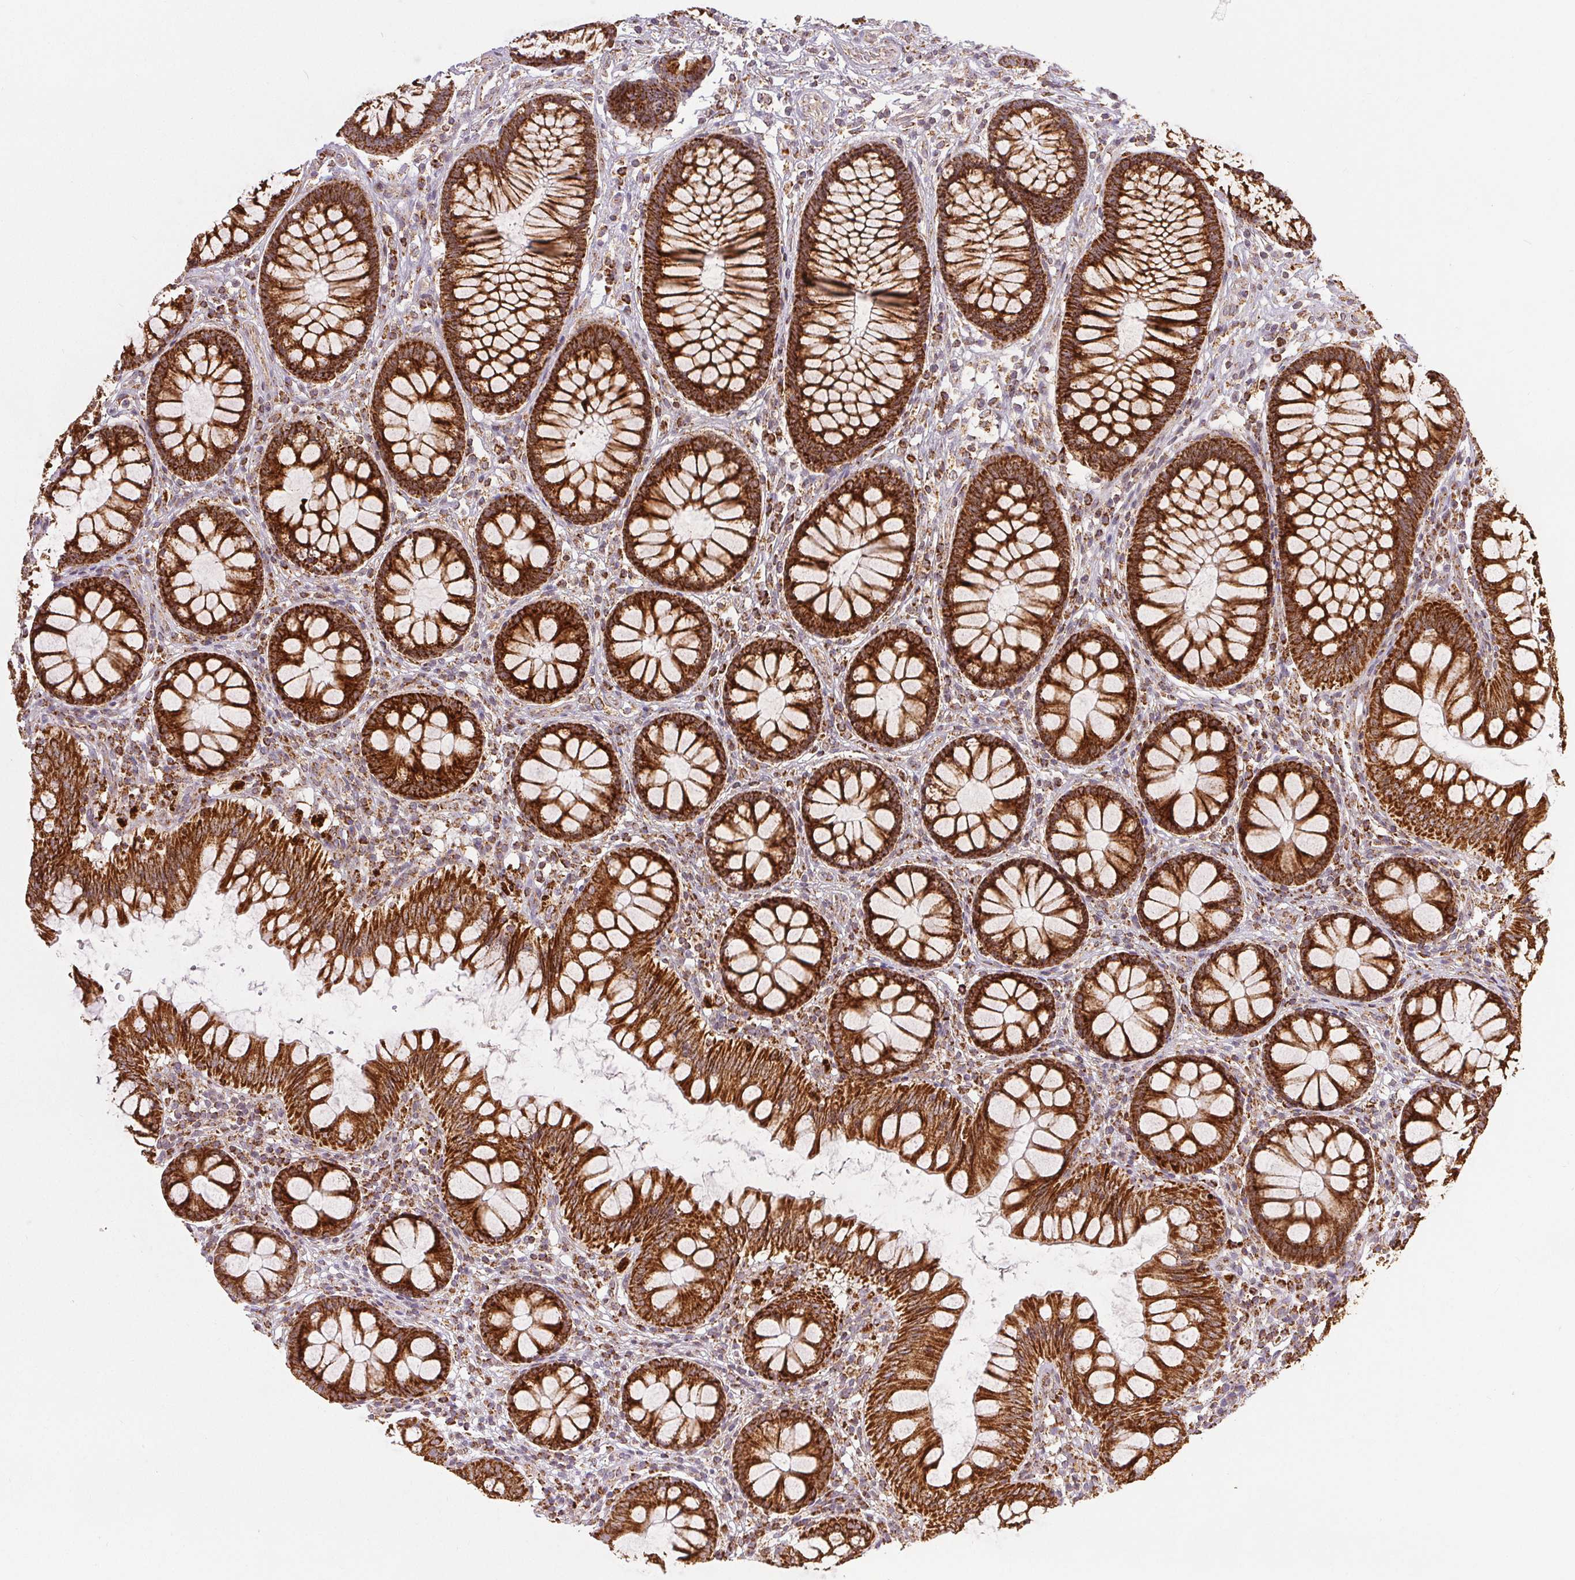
{"staining": {"intensity": "strong", "quantity": ">75%", "location": "cytoplasmic/membranous"}, "tissue": "colon", "cell_type": "Glandular cells", "image_type": "normal", "snomed": [{"axis": "morphology", "description": "Normal tissue, NOS"}, {"axis": "morphology", "description": "Adenoma, NOS"}, {"axis": "topography", "description": "Soft tissue"}, {"axis": "topography", "description": "Colon"}], "caption": "The image demonstrates staining of unremarkable colon, revealing strong cytoplasmic/membranous protein expression (brown color) within glandular cells.", "gene": "SDHB", "patient": {"sex": "male", "age": 47}}